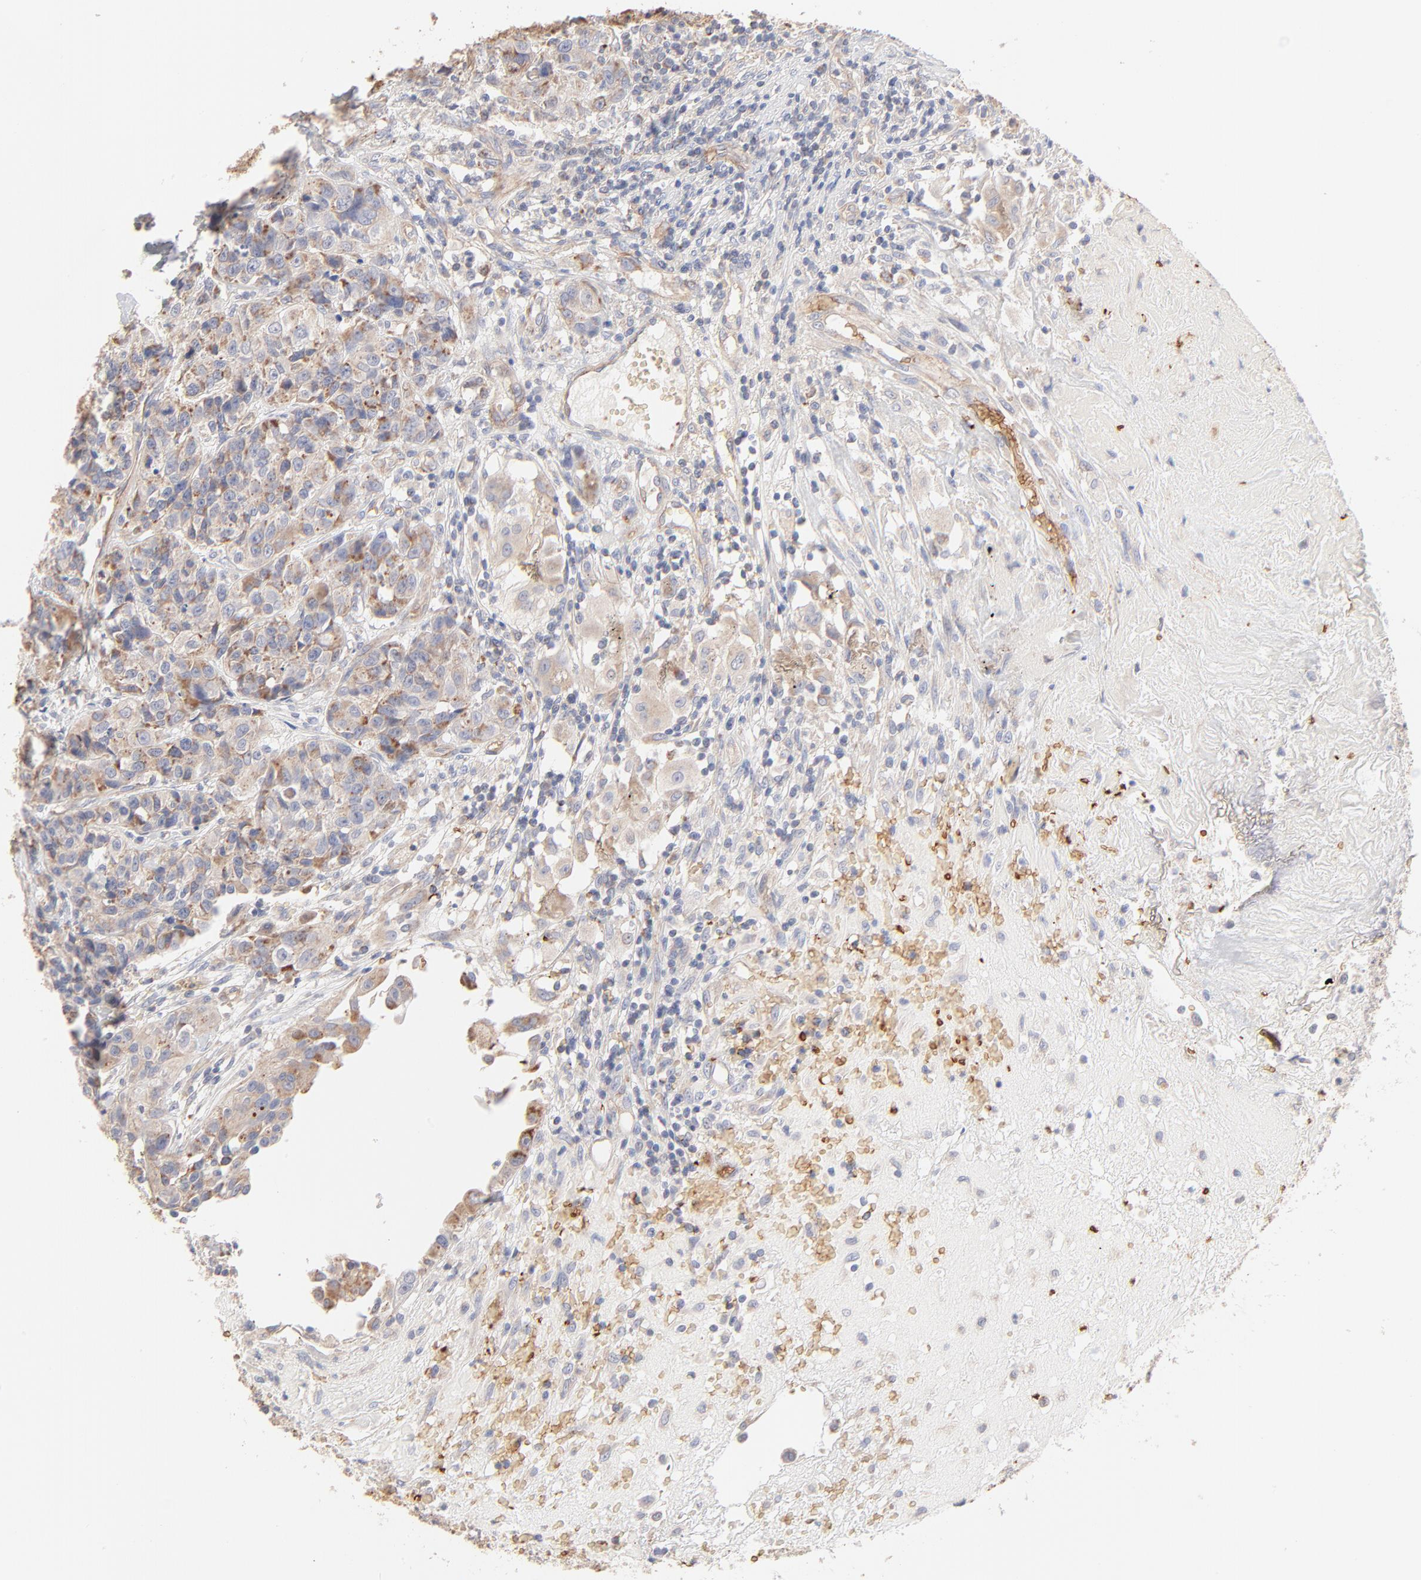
{"staining": {"intensity": "weak", "quantity": "<25%", "location": "cytoplasmic/membranous"}, "tissue": "urothelial cancer", "cell_type": "Tumor cells", "image_type": "cancer", "snomed": [{"axis": "morphology", "description": "Urothelial carcinoma, High grade"}, {"axis": "topography", "description": "Urinary bladder"}], "caption": "An image of human urothelial cancer is negative for staining in tumor cells. The staining was performed using DAB to visualize the protein expression in brown, while the nuclei were stained in blue with hematoxylin (Magnification: 20x).", "gene": "SPTB", "patient": {"sex": "female", "age": 81}}